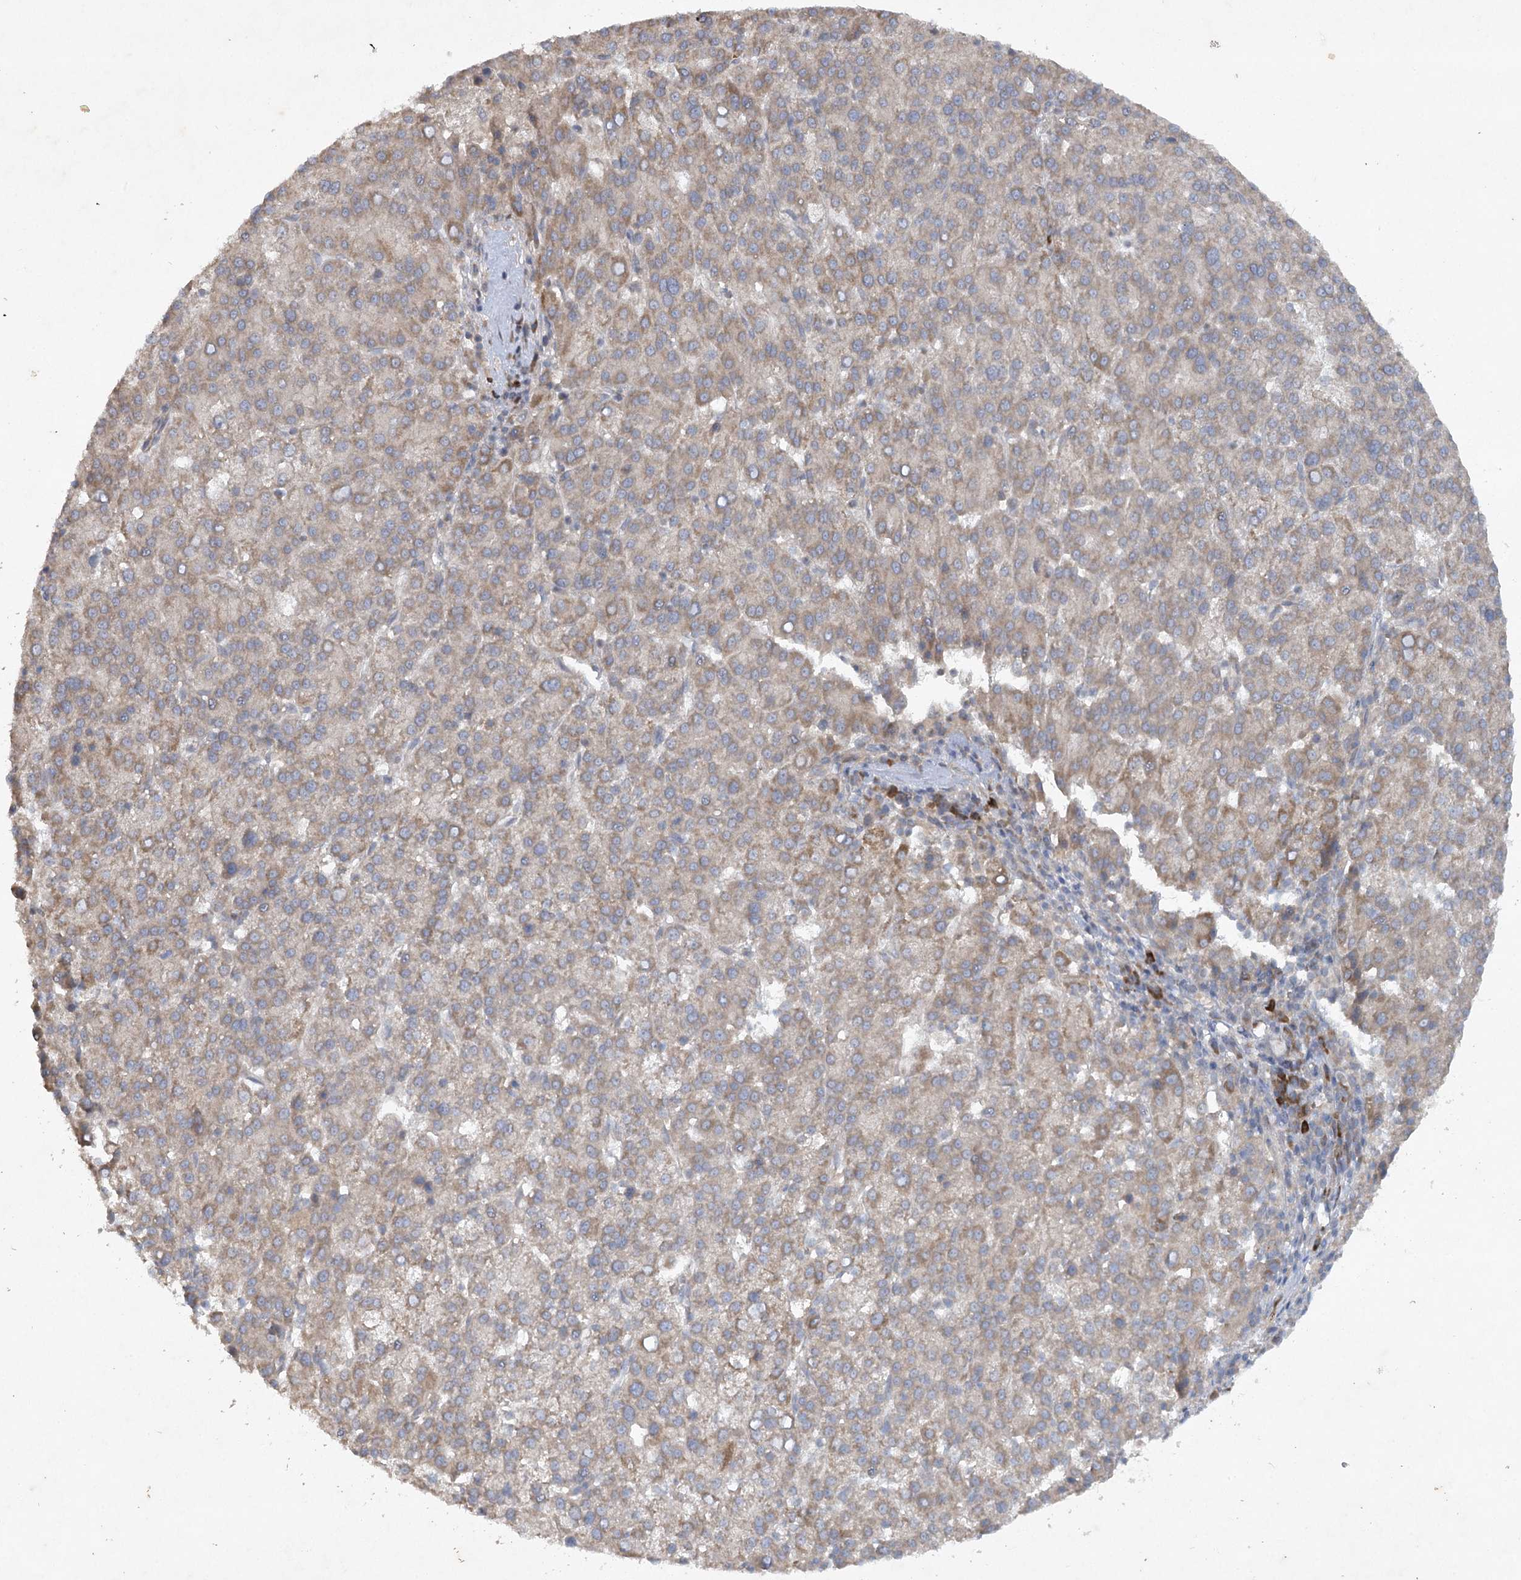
{"staining": {"intensity": "weak", "quantity": ">75%", "location": "cytoplasmic/membranous"}, "tissue": "liver cancer", "cell_type": "Tumor cells", "image_type": "cancer", "snomed": [{"axis": "morphology", "description": "Carcinoma, Hepatocellular, NOS"}, {"axis": "topography", "description": "Liver"}], "caption": "The immunohistochemical stain shows weak cytoplasmic/membranous staining in tumor cells of liver cancer tissue.", "gene": "TRAF3IP1", "patient": {"sex": "female", "age": 58}}